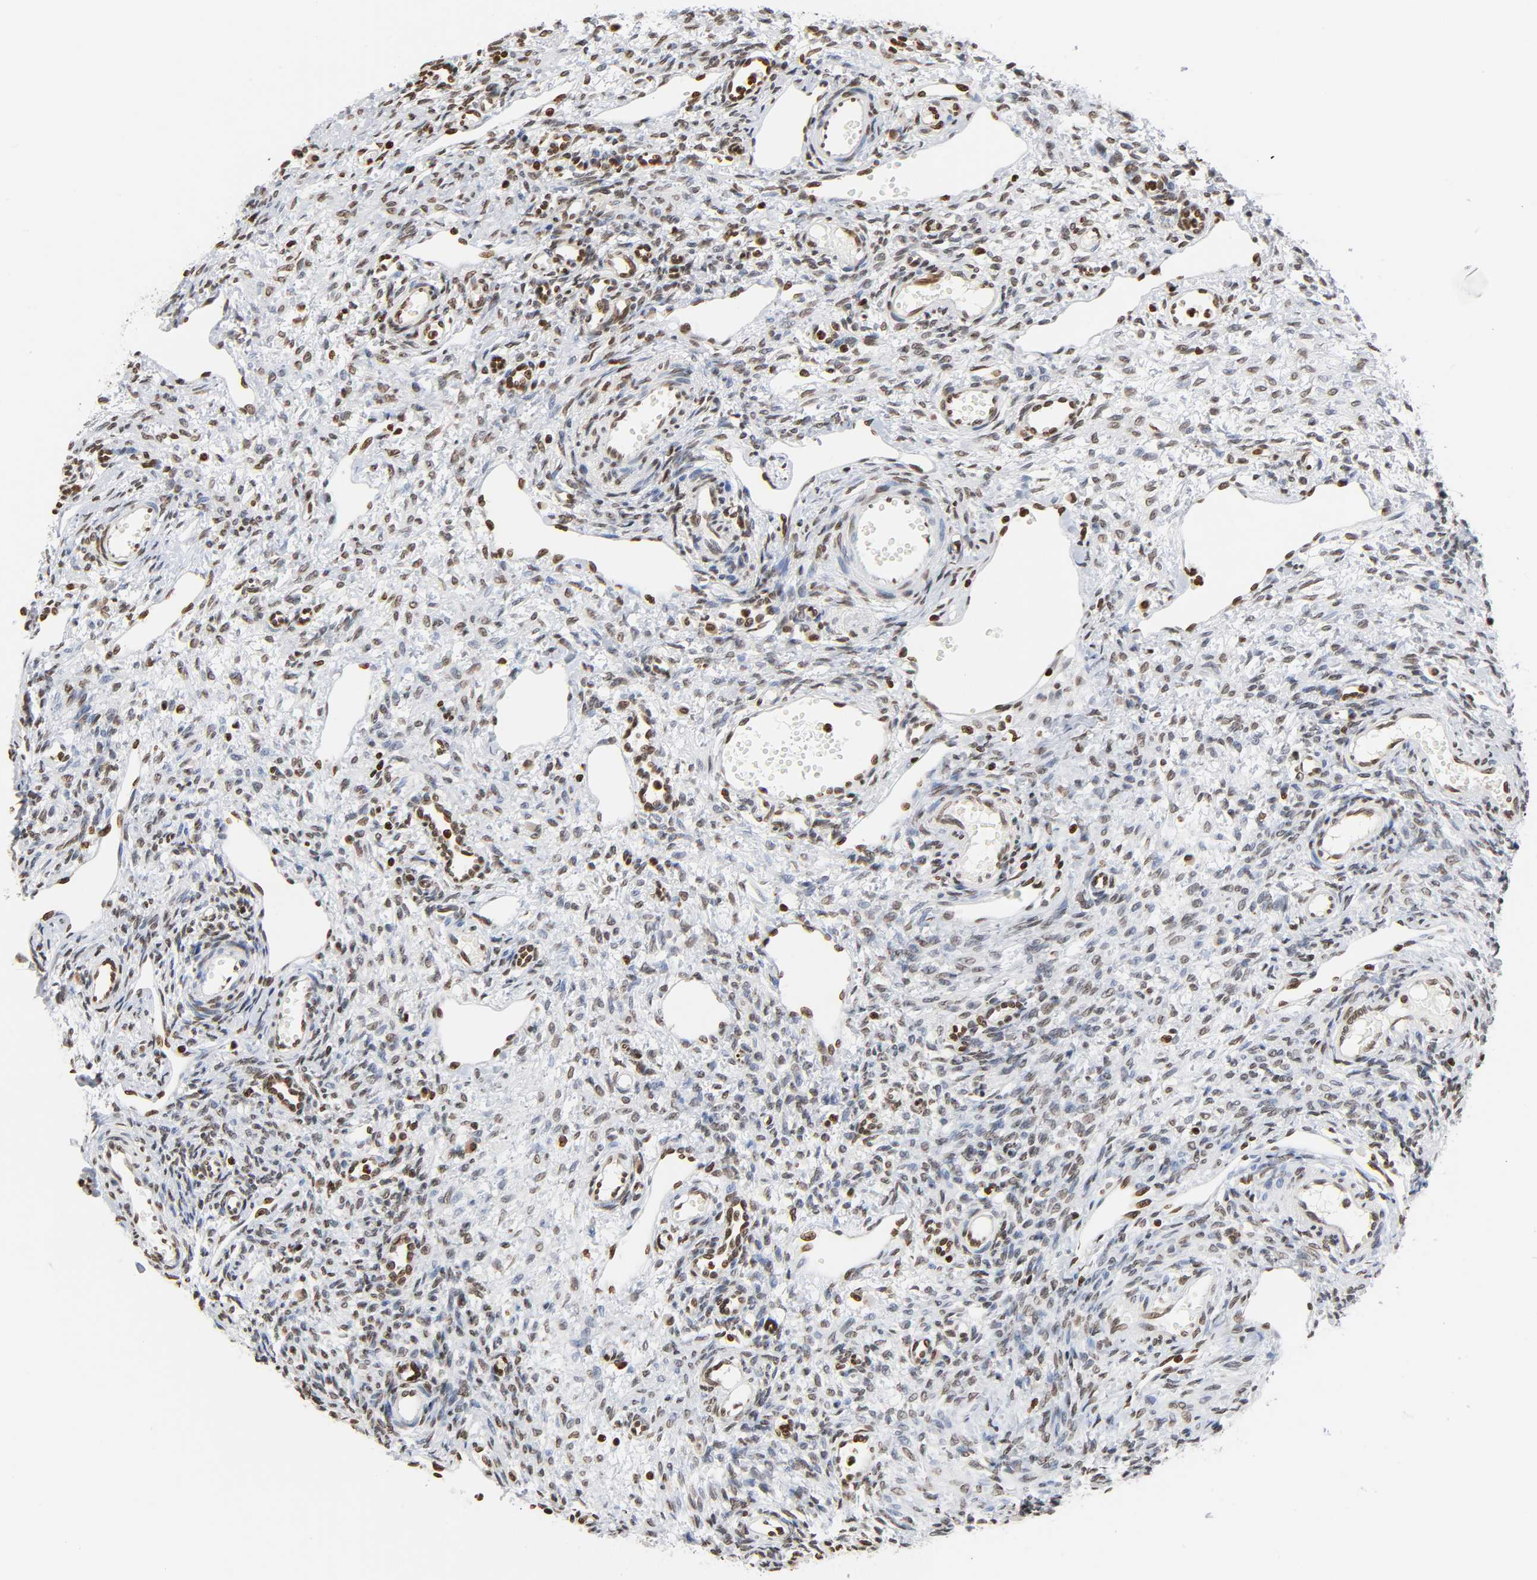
{"staining": {"intensity": "moderate", "quantity": "25%-75%", "location": "nuclear"}, "tissue": "ovary", "cell_type": "Ovarian stroma cells", "image_type": "normal", "snomed": [{"axis": "morphology", "description": "Normal tissue, NOS"}, {"axis": "topography", "description": "Ovary"}], "caption": "This is a micrograph of immunohistochemistry (IHC) staining of normal ovary, which shows moderate positivity in the nuclear of ovarian stroma cells.", "gene": "HOXA6", "patient": {"sex": "female", "age": 33}}